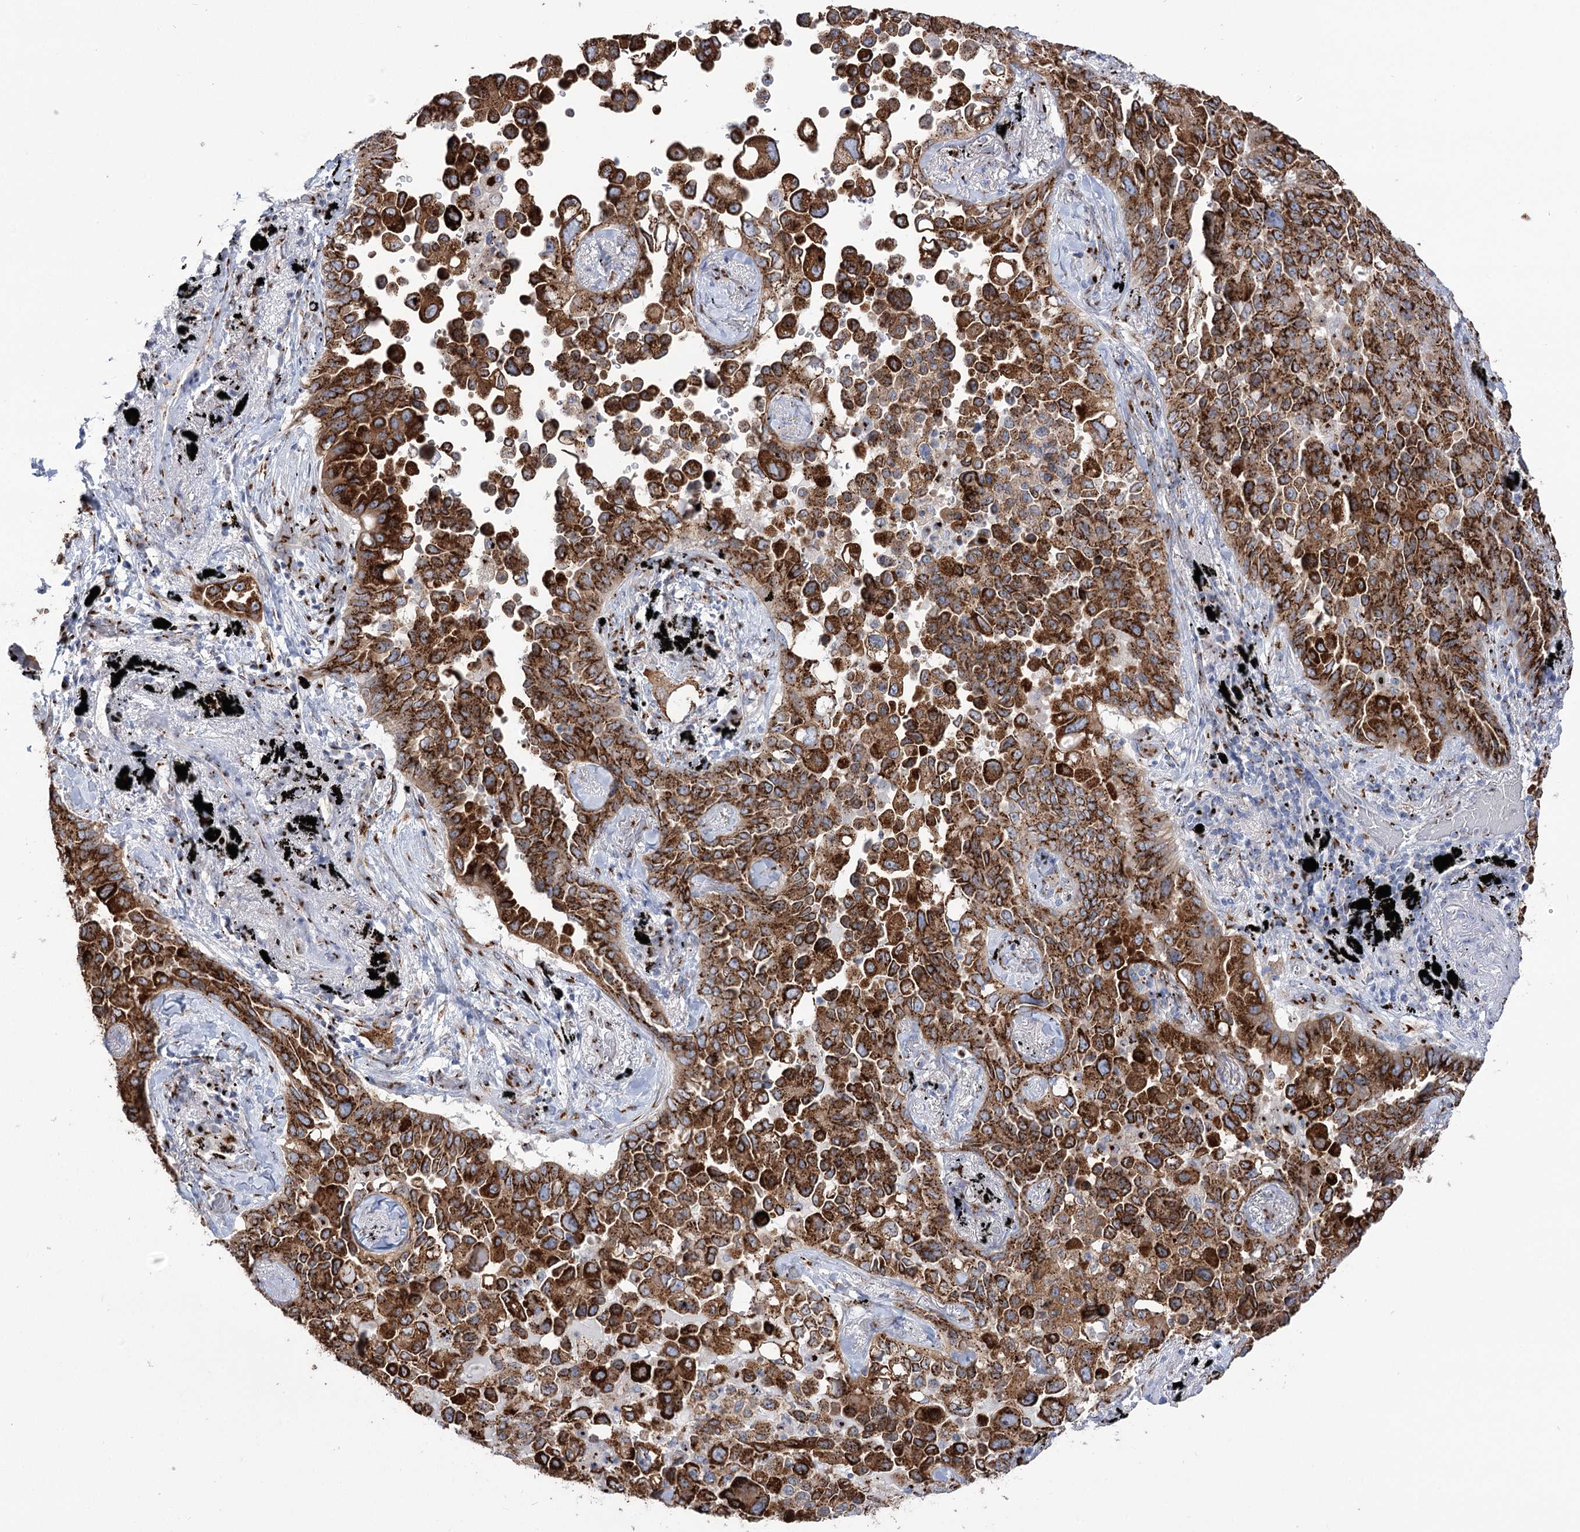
{"staining": {"intensity": "strong", "quantity": ">75%", "location": "cytoplasmic/membranous"}, "tissue": "lung cancer", "cell_type": "Tumor cells", "image_type": "cancer", "snomed": [{"axis": "morphology", "description": "Adenocarcinoma, NOS"}, {"axis": "topography", "description": "Lung"}], "caption": "This micrograph shows immunohistochemistry (IHC) staining of human lung cancer (adenocarcinoma), with high strong cytoplasmic/membranous staining in about >75% of tumor cells.", "gene": "TMEM165", "patient": {"sex": "female", "age": 67}}